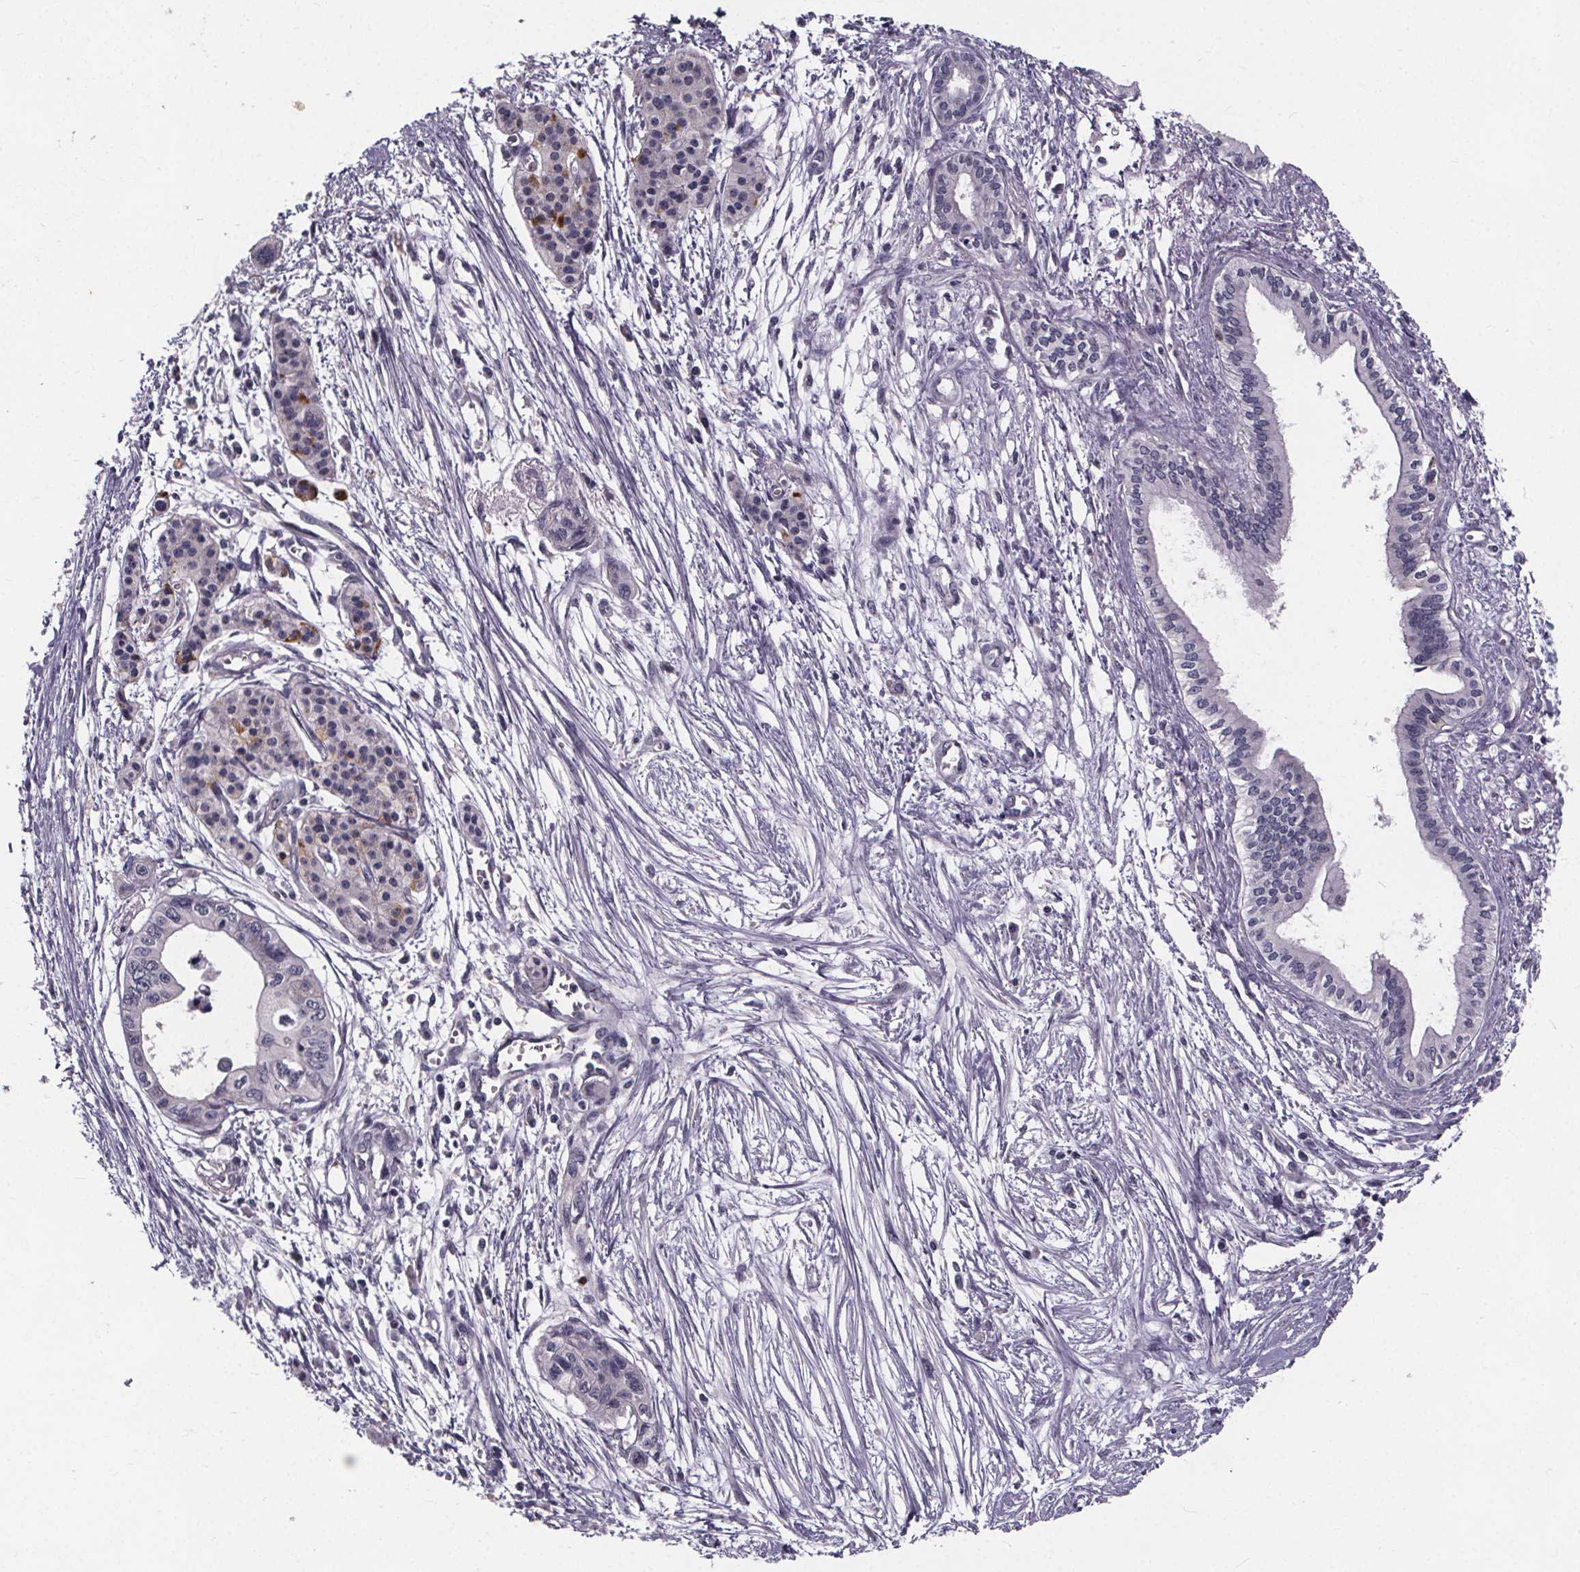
{"staining": {"intensity": "negative", "quantity": "none", "location": "none"}, "tissue": "pancreatic cancer", "cell_type": "Tumor cells", "image_type": "cancer", "snomed": [{"axis": "morphology", "description": "Adenocarcinoma, NOS"}, {"axis": "topography", "description": "Pancreas"}], "caption": "A high-resolution micrograph shows immunohistochemistry staining of pancreatic cancer (adenocarcinoma), which shows no significant staining in tumor cells. (Stains: DAB immunohistochemistry (IHC) with hematoxylin counter stain, Microscopy: brightfield microscopy at high magnification).", "gene": "FAM181B", "patient": {"sex": "female", "age": 76}}